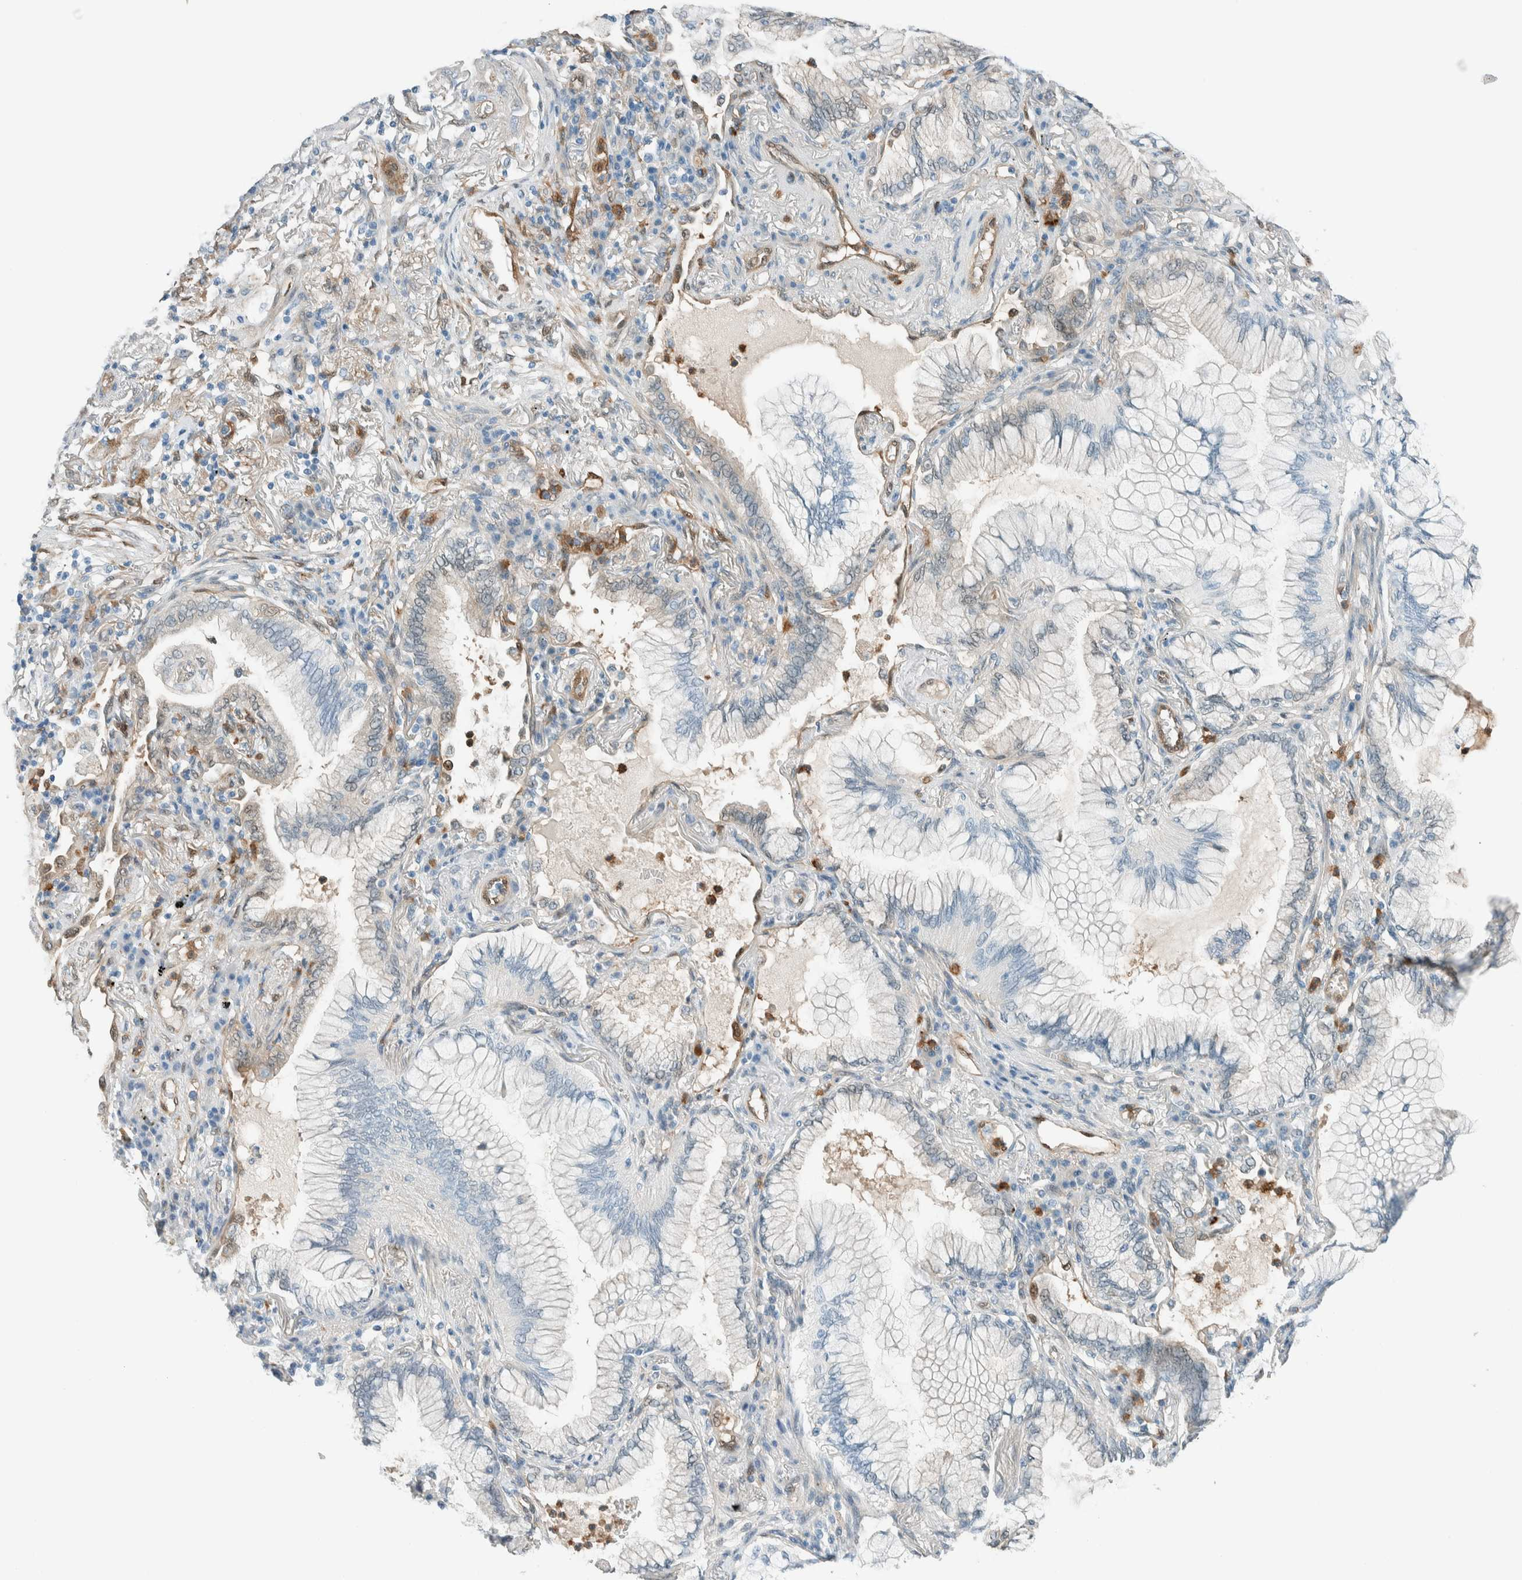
{"staining": {"intensity": "negative", "quantity": "none", "location": "none"}, "tissue": "lung cancer", "cell_type": "Tumor cells", "image_type": "cancer", "snomed": [{"axis": "morphology", "description": "Adenocarcinoma, NOS"}, {"axis": "topography", "description": "Lung"}], "caption": "Tumor cells show no significant protein expression in lung adenocarcinoma.", "gene": "NXN", "patient": {"sex": "female", "age": 70}}